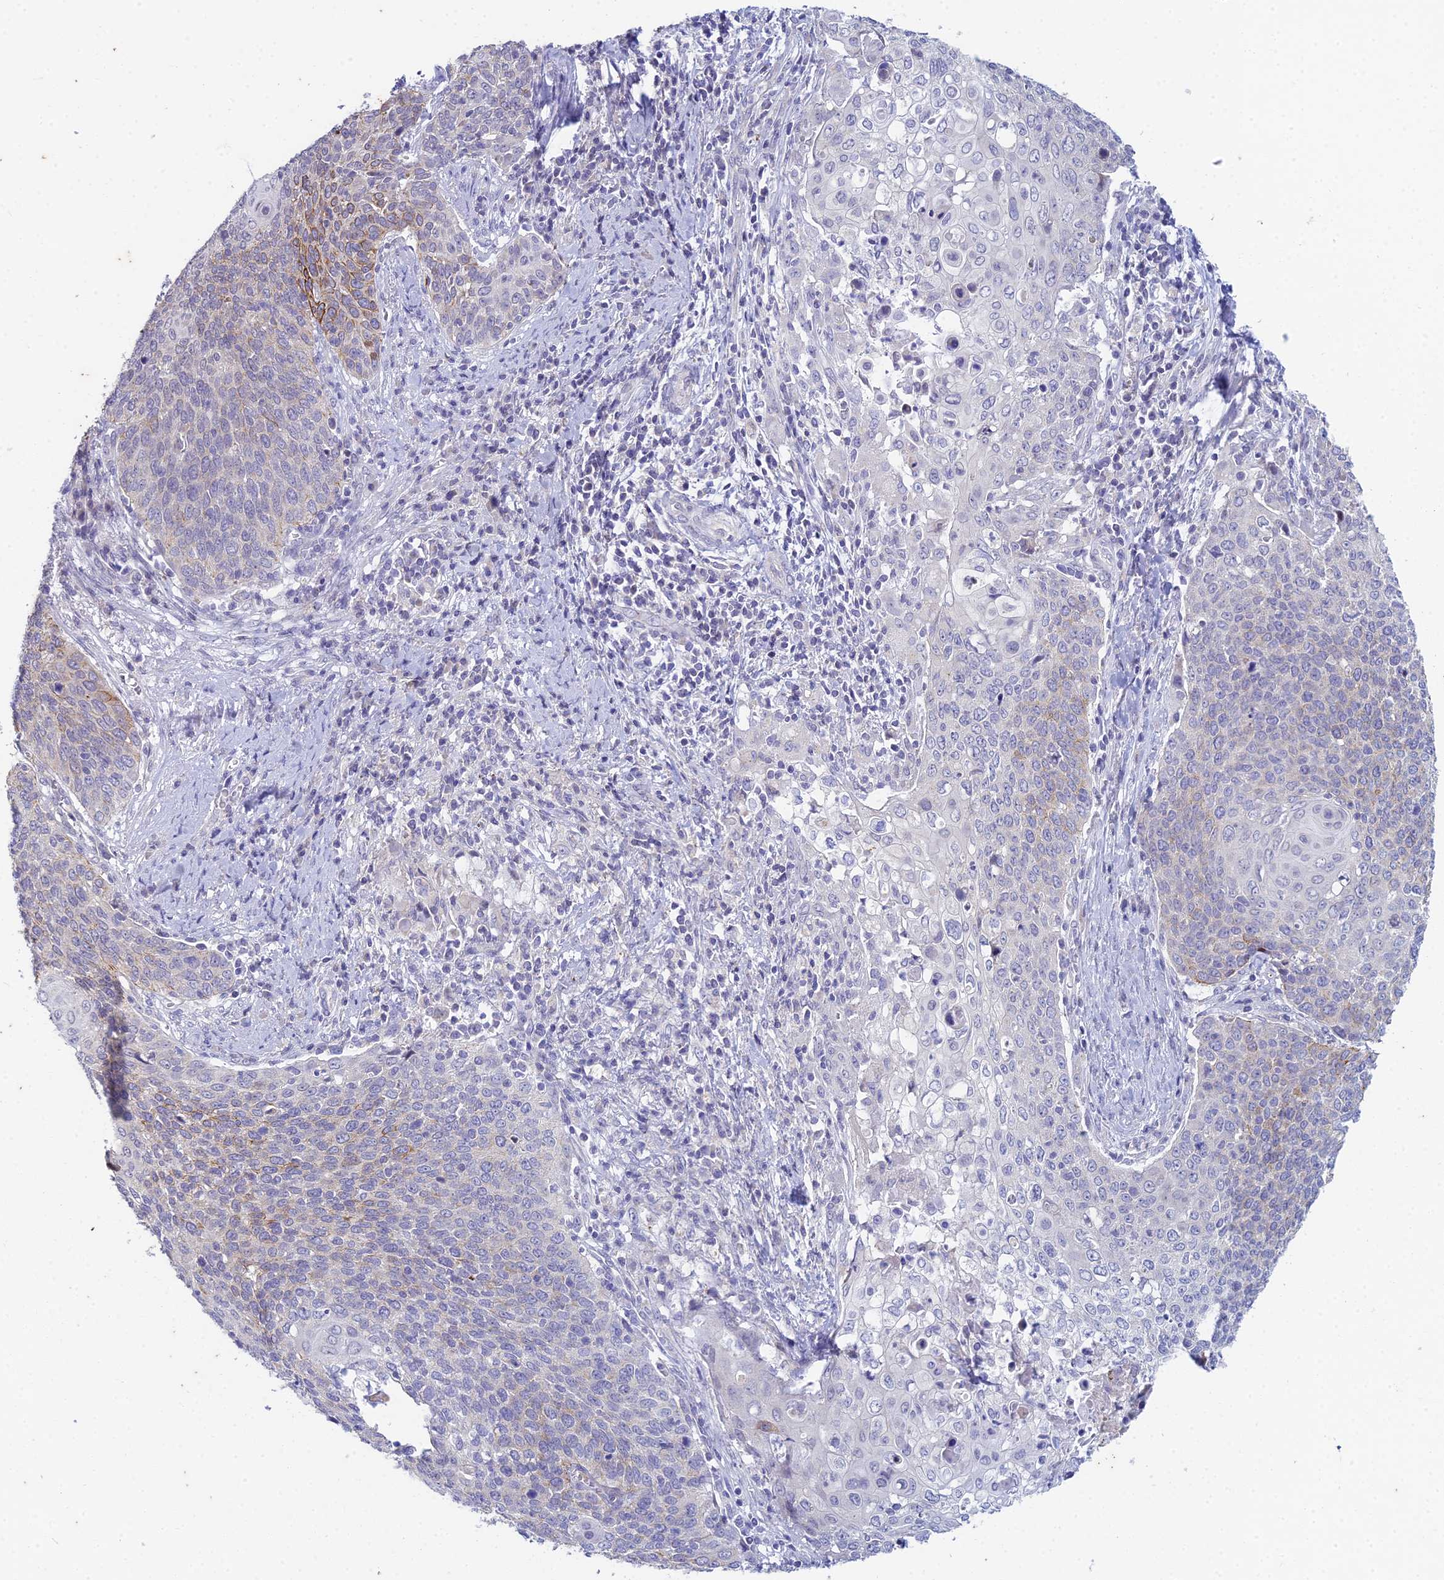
{"staining": {"intensity": "moderate", "quantity": "25%-75%", "location": "cytoplasmic/membranous"}, "tissue": "cervical cancer", "cell_type": "Tumor cells", "image_type": "cancer", "snomed": [{"axis": "morphology", "description": "Squamous cell carcinoma, NOS"}, {"axis": "topography", "description": "Cervix"}], "caption": "Protein analysis of cervical cancer tissue exhibits moderate cytoplasmic/membranous positivity in about 25%-75% of tumor cells. (DAB (3,3'-diaminobenzidine) IHC, brown staining for protein, blue staining for nuclei).", "gene": "EEF2KMT", "patient": {"sex": "female", "age": 39}}